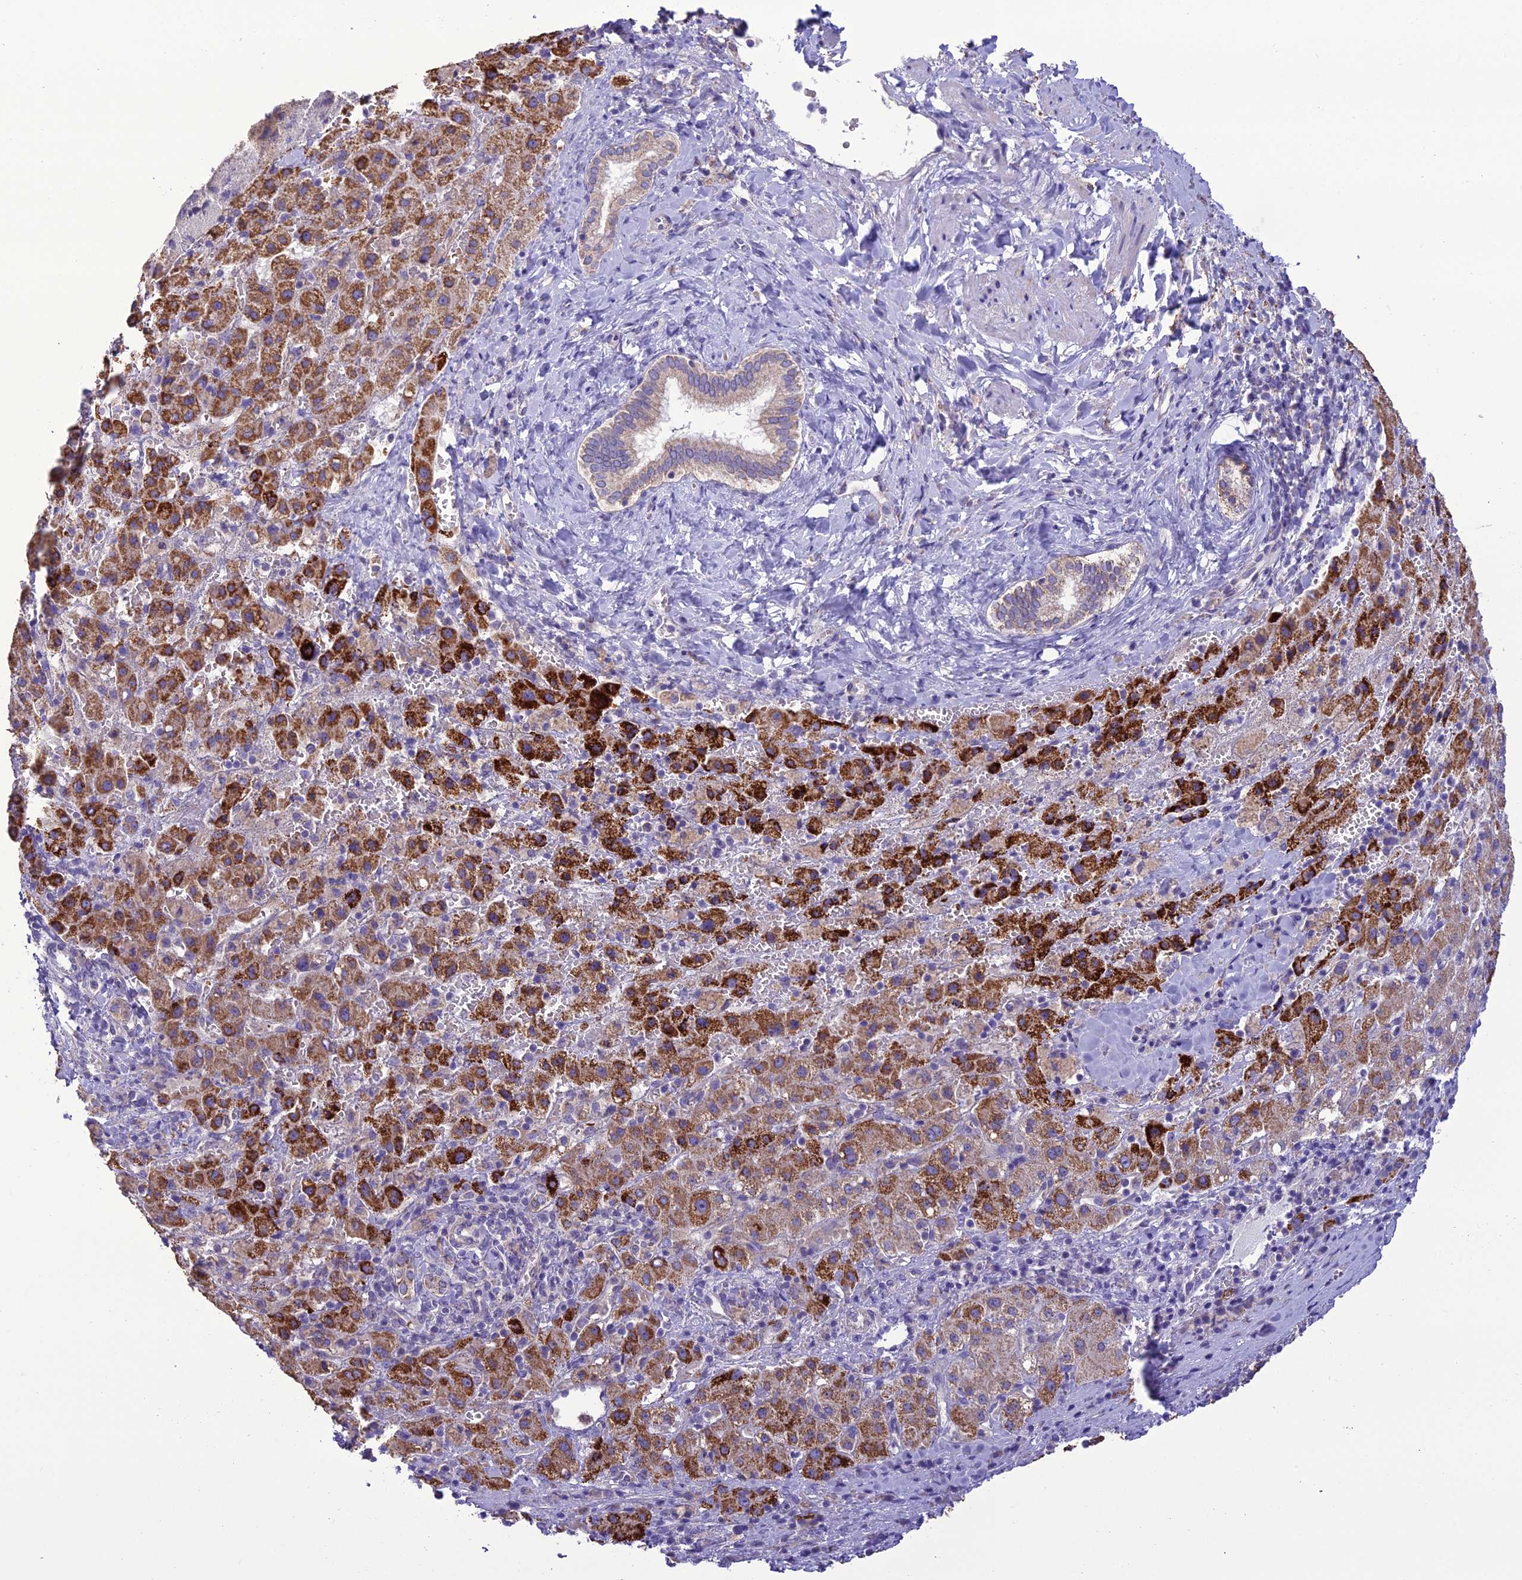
{"staining": {"intensity": "strong", "quantity": "25%-75%", "location": "cytoplasmic/membranous"}, "tissue": "liver cancer", "cell_type": "Tumor cells", "image_type": "cancer", "snomed": [{"axis": "morphology", "description": "Carcinoma, Hepatocellular, NOS"}, {"axis": "topography", "description": "Liver"}], "caption": "IHC photomicrograph of human liver cancer (hepatocellular carcinoma) stained for a protein (brown), which displays high levels of strong cytoplasmic/membranous staining in about 25%-75% of tumor cells.", "gene": "TBC1D24", "patient": {"sex": "female", "age": 58}}